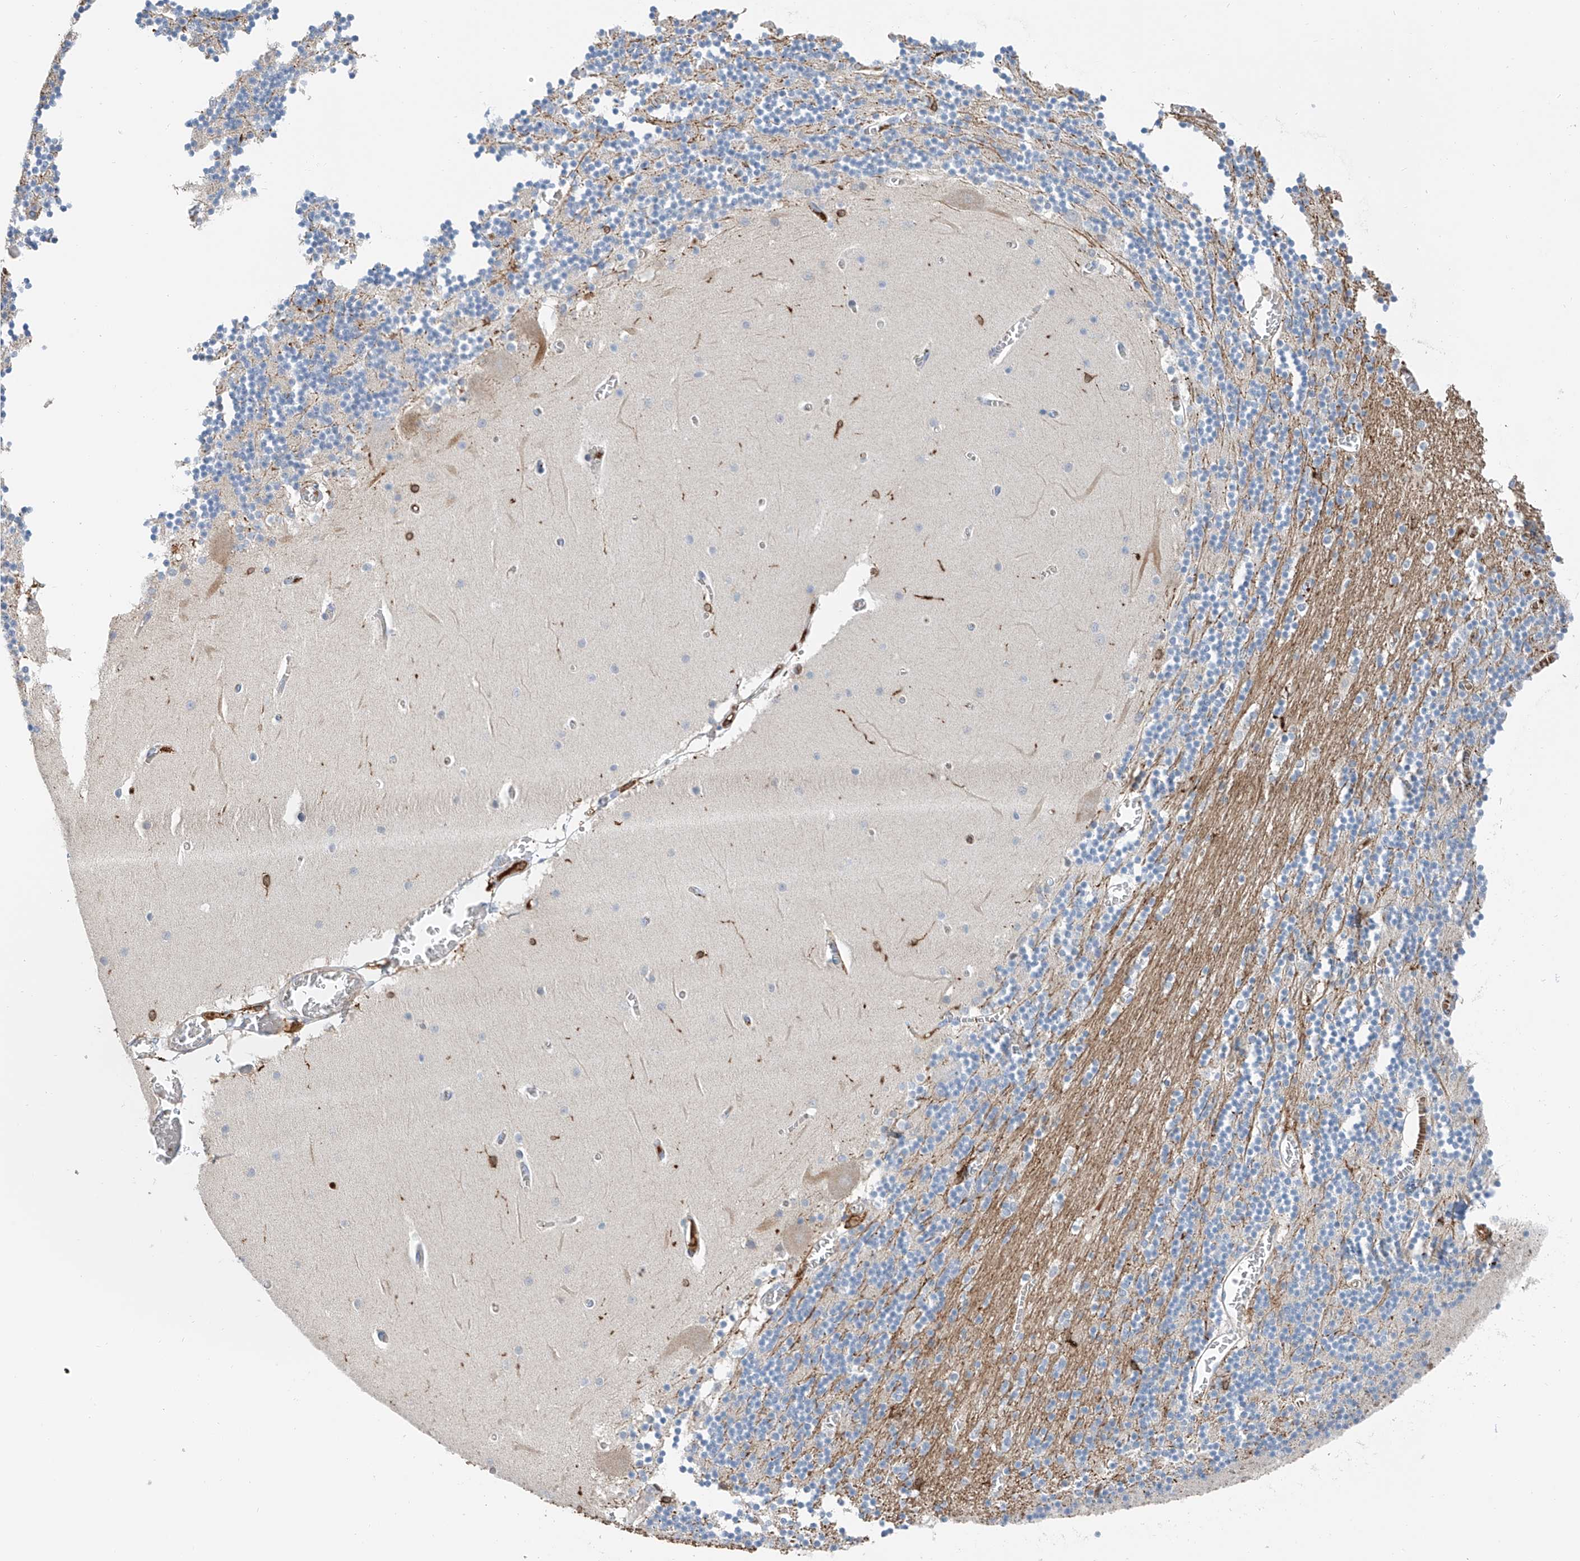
{"staining": {"intensity": "moderate", "quantity": "<25%", "location": "cytoplasmic/membranous"}, "tissue": "cerebellum", "cell_type": "Cells in granular layer", "image_type": "normal", "snomed": [{"axis": "morphology", "description": "Normal tissue, NOS"}, {"axis": "topography", "description": "Cerebellum"}], "caption": "The histopathology image shows immunohistochemical staining of benign cerebellum. There is moderate cytoplasmic/membranous staining is appreciated in about <25% of cells in granular layer.", "gene": "TBXAS1", "patient": {"sex": "female", "age": 28}}